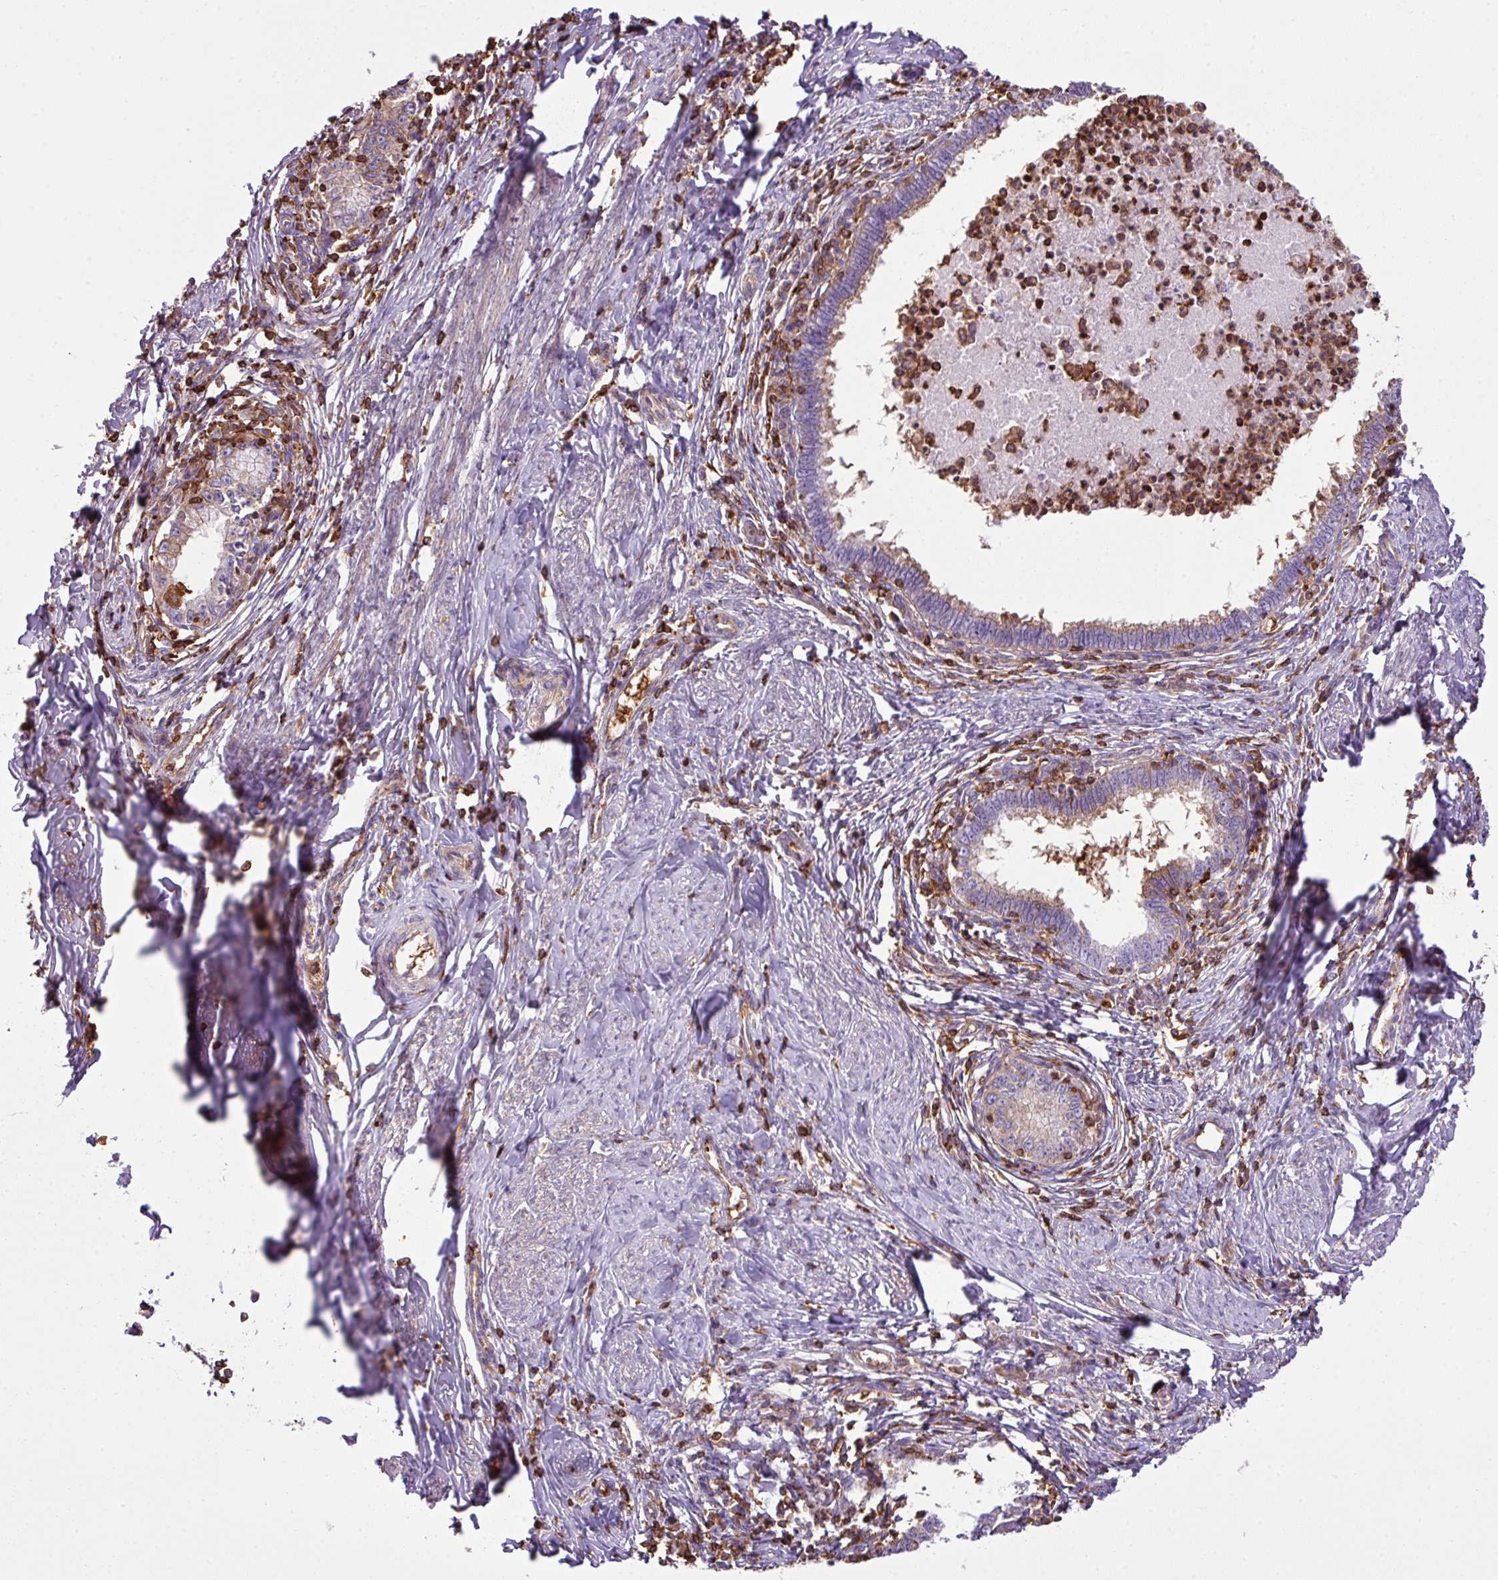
{"staining": {"intensity": "moderate", "quantity": "<25%", "location": "cytoplasmic/membranous"}, "tissue": "cervical cancer", "cell_type": "Tumor cells", "image_type": "cancer", "snomed": [{"axis": "morphology", "description": "Adenocarcinoma, NOS"}, {"axis": "topography", "description": "Cervix"}], "caption": "Immunohistochemistry staining of adenocarcinoma (cervical), which demonstrates low levels of moderate cytoplasmic/membranous positivity in about <25% of tumor cells indicating moderate cytoplasmic/membranous protein staining. The staining was performed using DAB (3,3'-diaminobenzidine) (brown) for protein detection and nuclei were counterstained in hematoxylin (blue).", "gene": "PGAP6", "patient": {"sex": "female", "age": 36}}